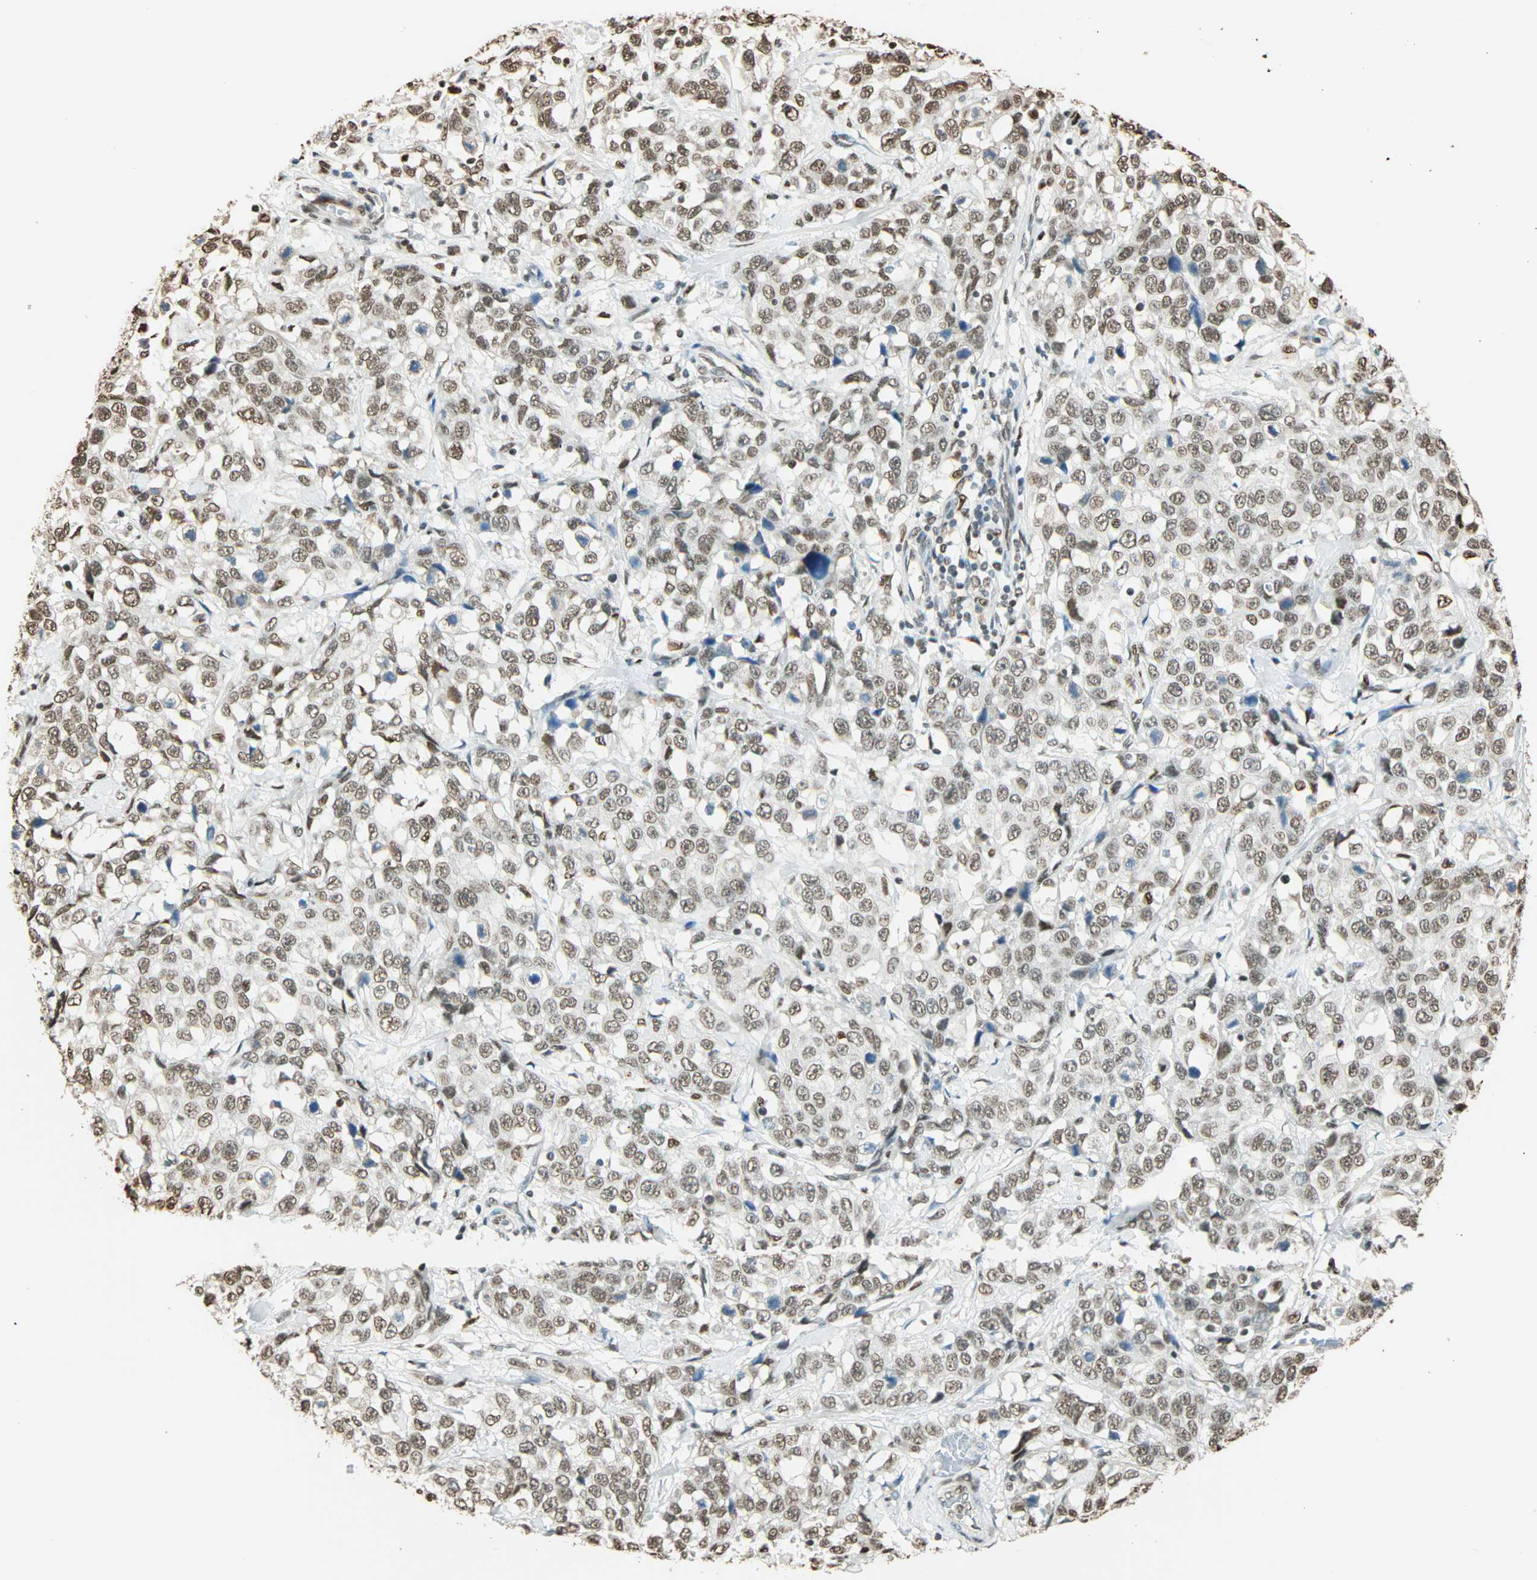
{"staining": {"intensity": "weak", "quantity": "25%-75%", "location": "nuclear"}, "tissue": "stomach cancer", "cell_type": "Tumor cells", "image_type": "cancer", "snomed": [{"axis": "morphology", "description": "Normal tissue, NOS"}, {"axis": "morphology", "description": "Adenocarcinoma, NOS"}, {"axis": "topography", "description": "Stomach"}], "caption": "Immunohistochemistry staining of stomach cancer (adenocarcinoma), which displays low levels of weak nuclear expression in about 25%-75% of tumor cells indicating weak nuclear protein expression. The staining was performed using DAB (brown) for protein detection and nuclei were counterstained in hematoxylin (blue).", "gene": "FANCG", "patient": {"sex": "male", "age": 48}}